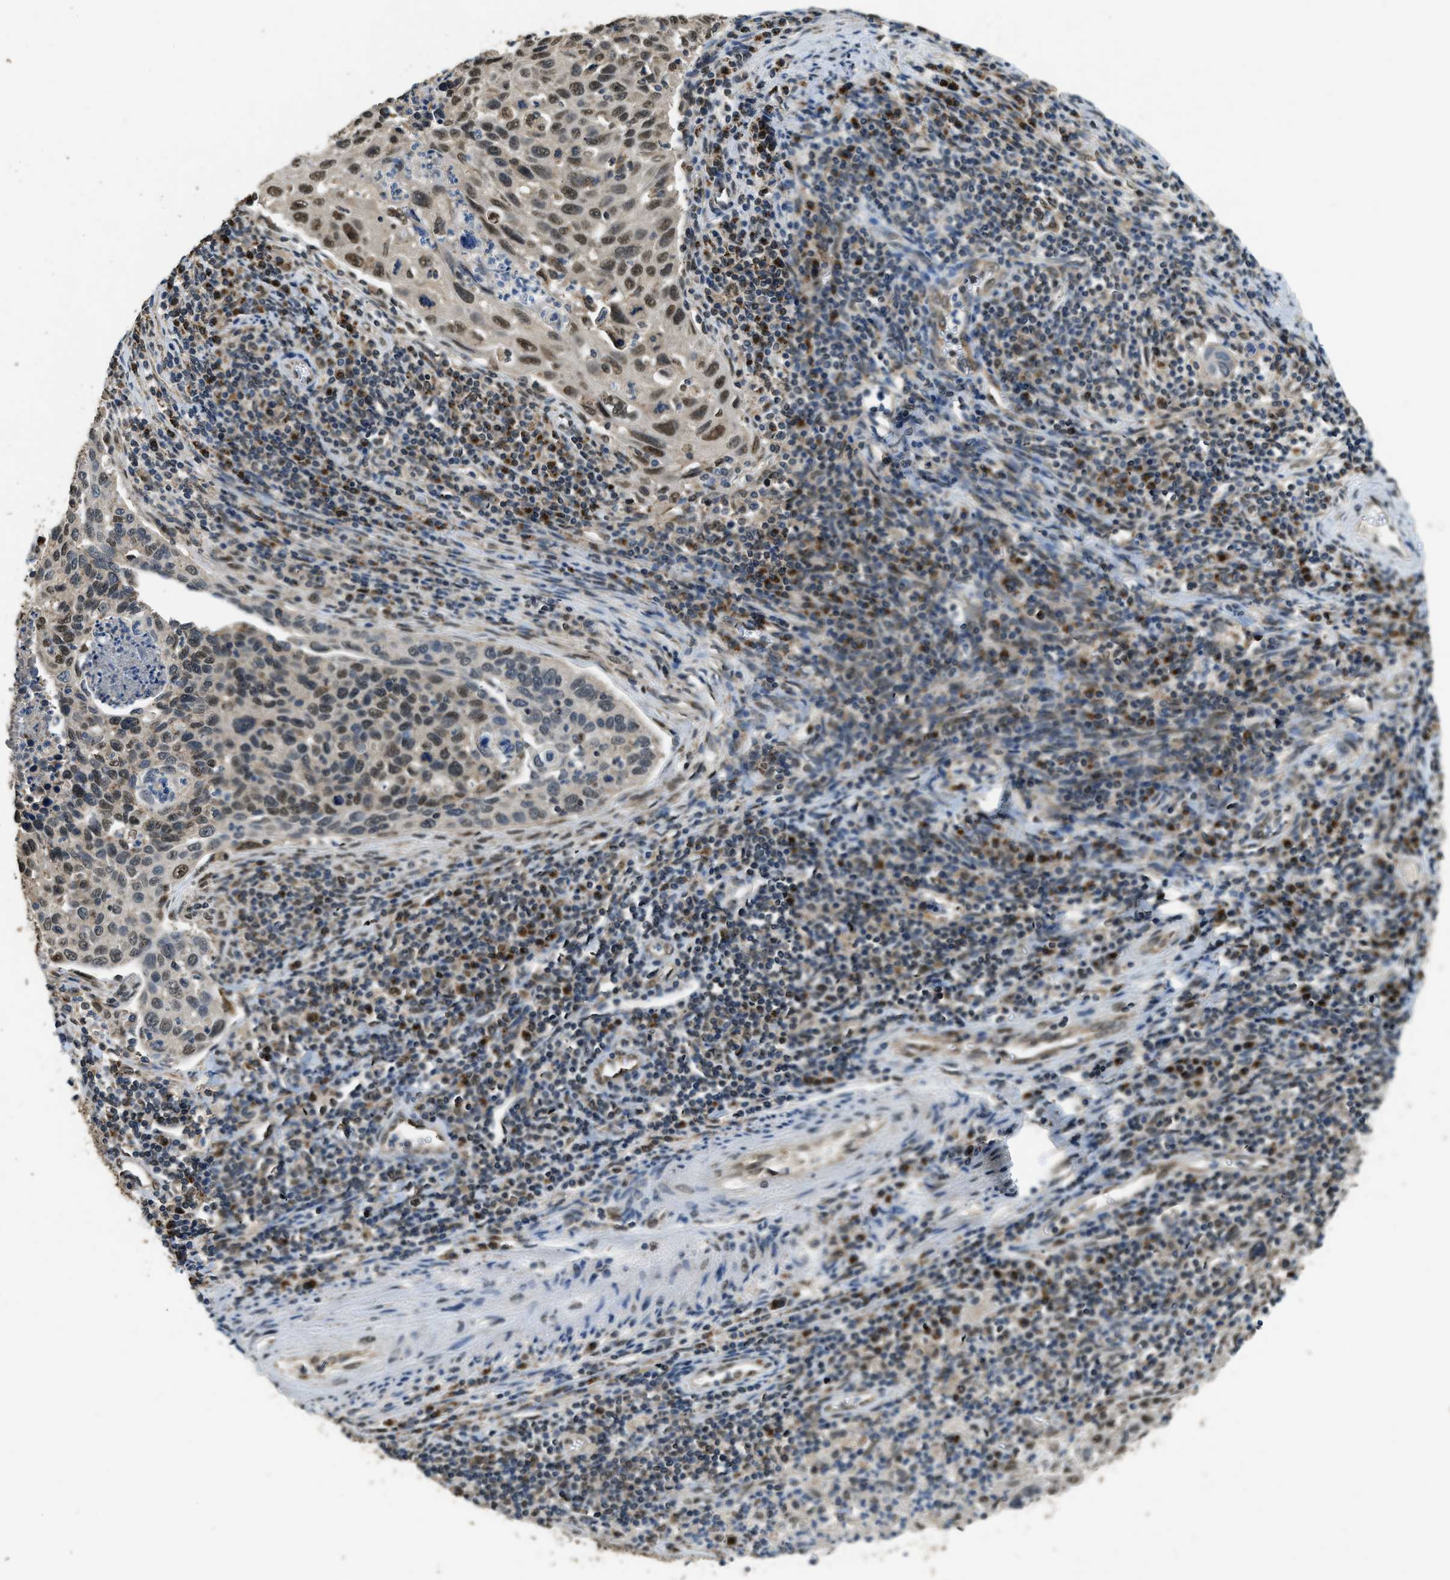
{"staining": {"intensity": "moderate", "quantity": ">75%", "location": "cytoplasmic/membranous,nuclear"}, "tissue": "cervical cancer", "cell_type": "Tumor cells", "image_type": "cancer", "snomed": [{"axis": "morphology", "description": "Squamous cell carcinoma, NOS"}, {"axis": "topography", "description": "Cervix"}], "caption": "Protein staining of cervical cancer tissue demonstrates moderate cytoplasmic/membranous and nuclear staining in about >75% of tumor cells.", "gene": "IPO7", "patient": {"sex": "female", "age": 53}}